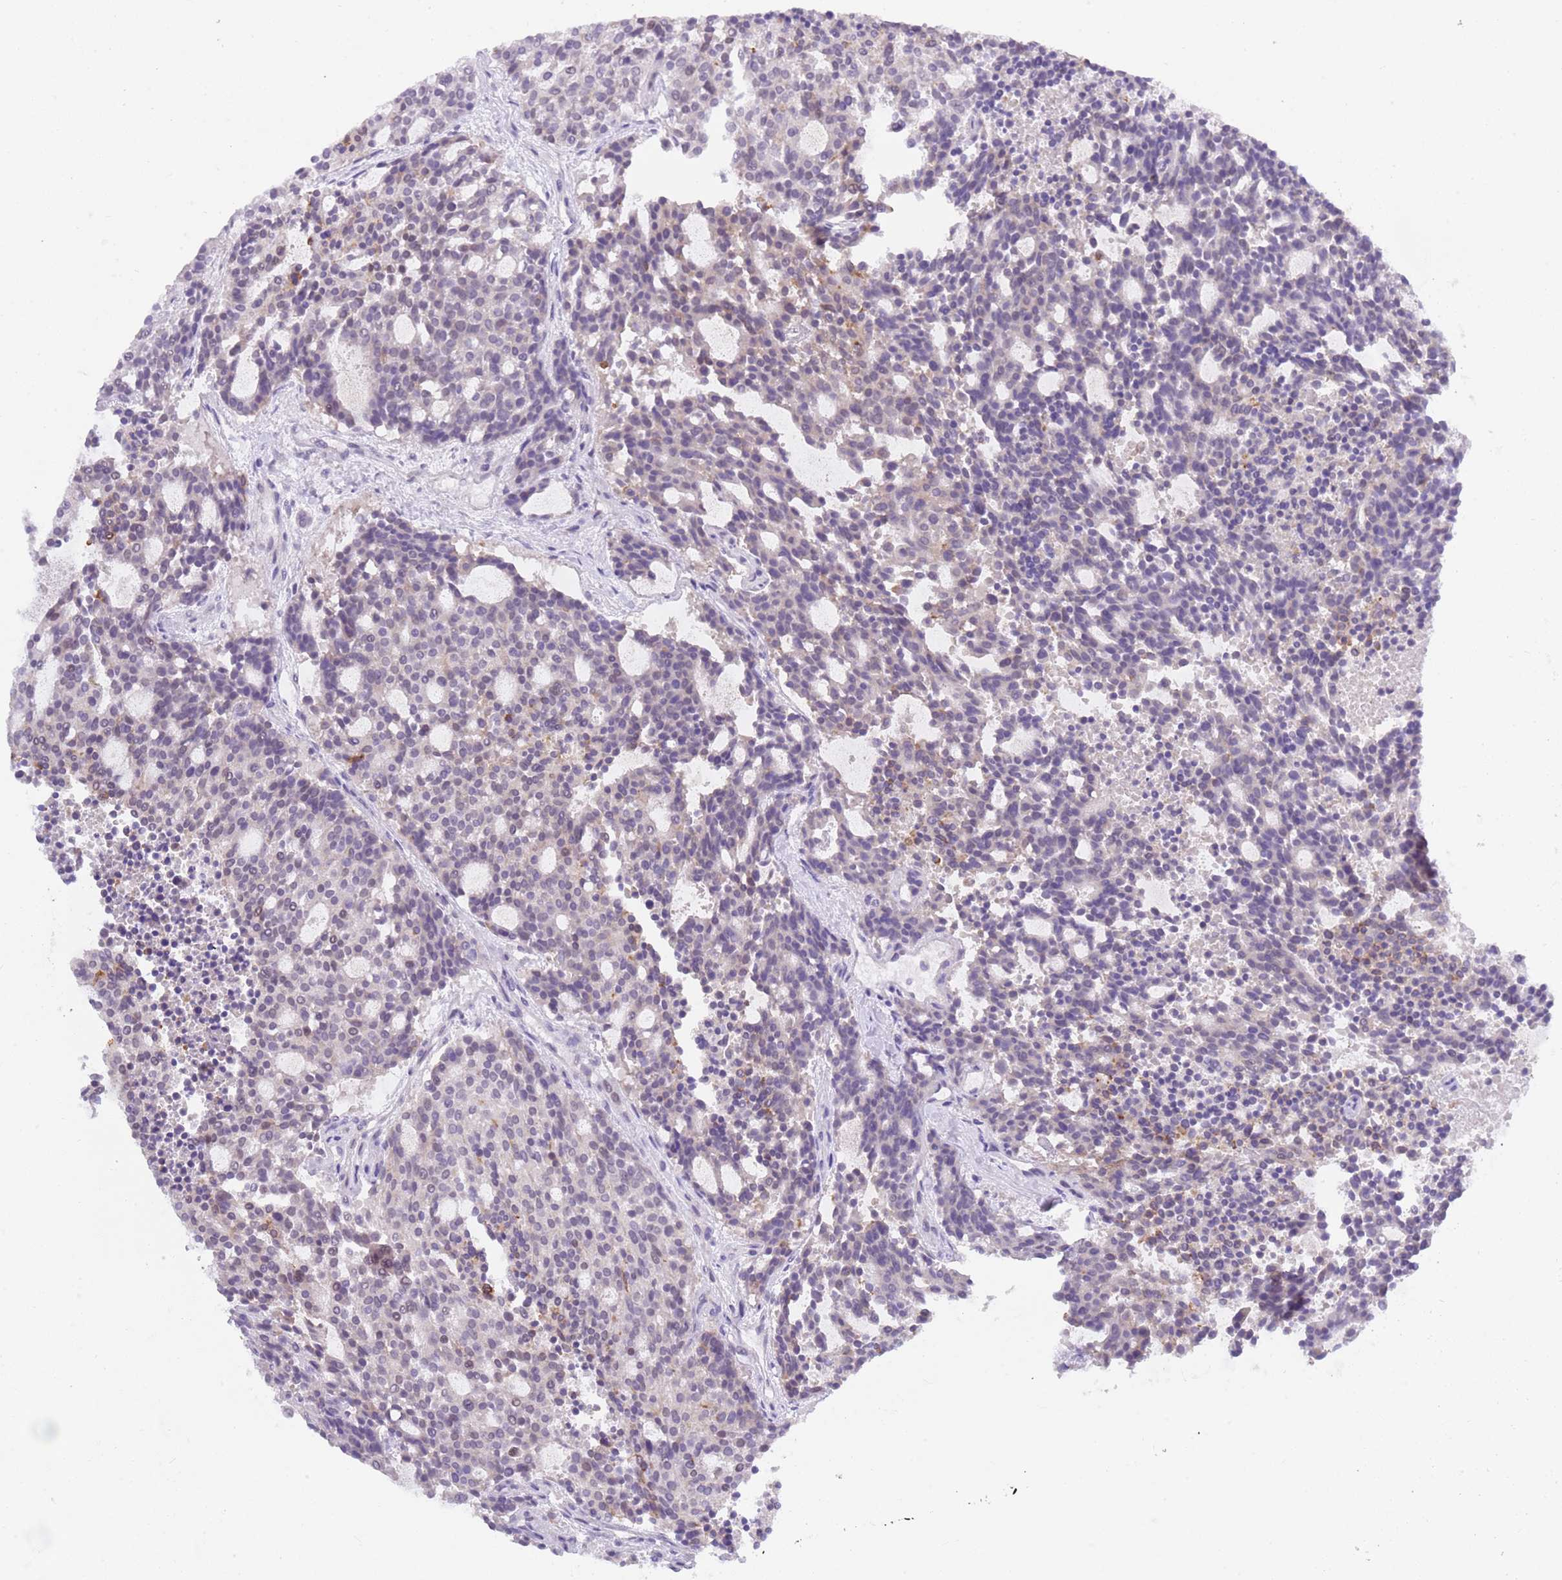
{"staining": {"intensity": "weak", "quantity": "<25%", "location": "nuclear"}, "tissue": "carcinoid", "cell_type": "Tumor cells", "image_type": "cancer", "snomed": [{"axis": "morphology", "description": "Carcinoid, malignant, NOS"}, {"axis": "topography", "description": "Pancreas"}], "caption": "This micrograph is of carcinoid stained with immunohistochemistry to label a protein in brown with the nuclei are counter-stained blue. There is no staining in tumor cells.", "gene": "SEPHS2", "patient": {"sex": "female", "age": 54}}